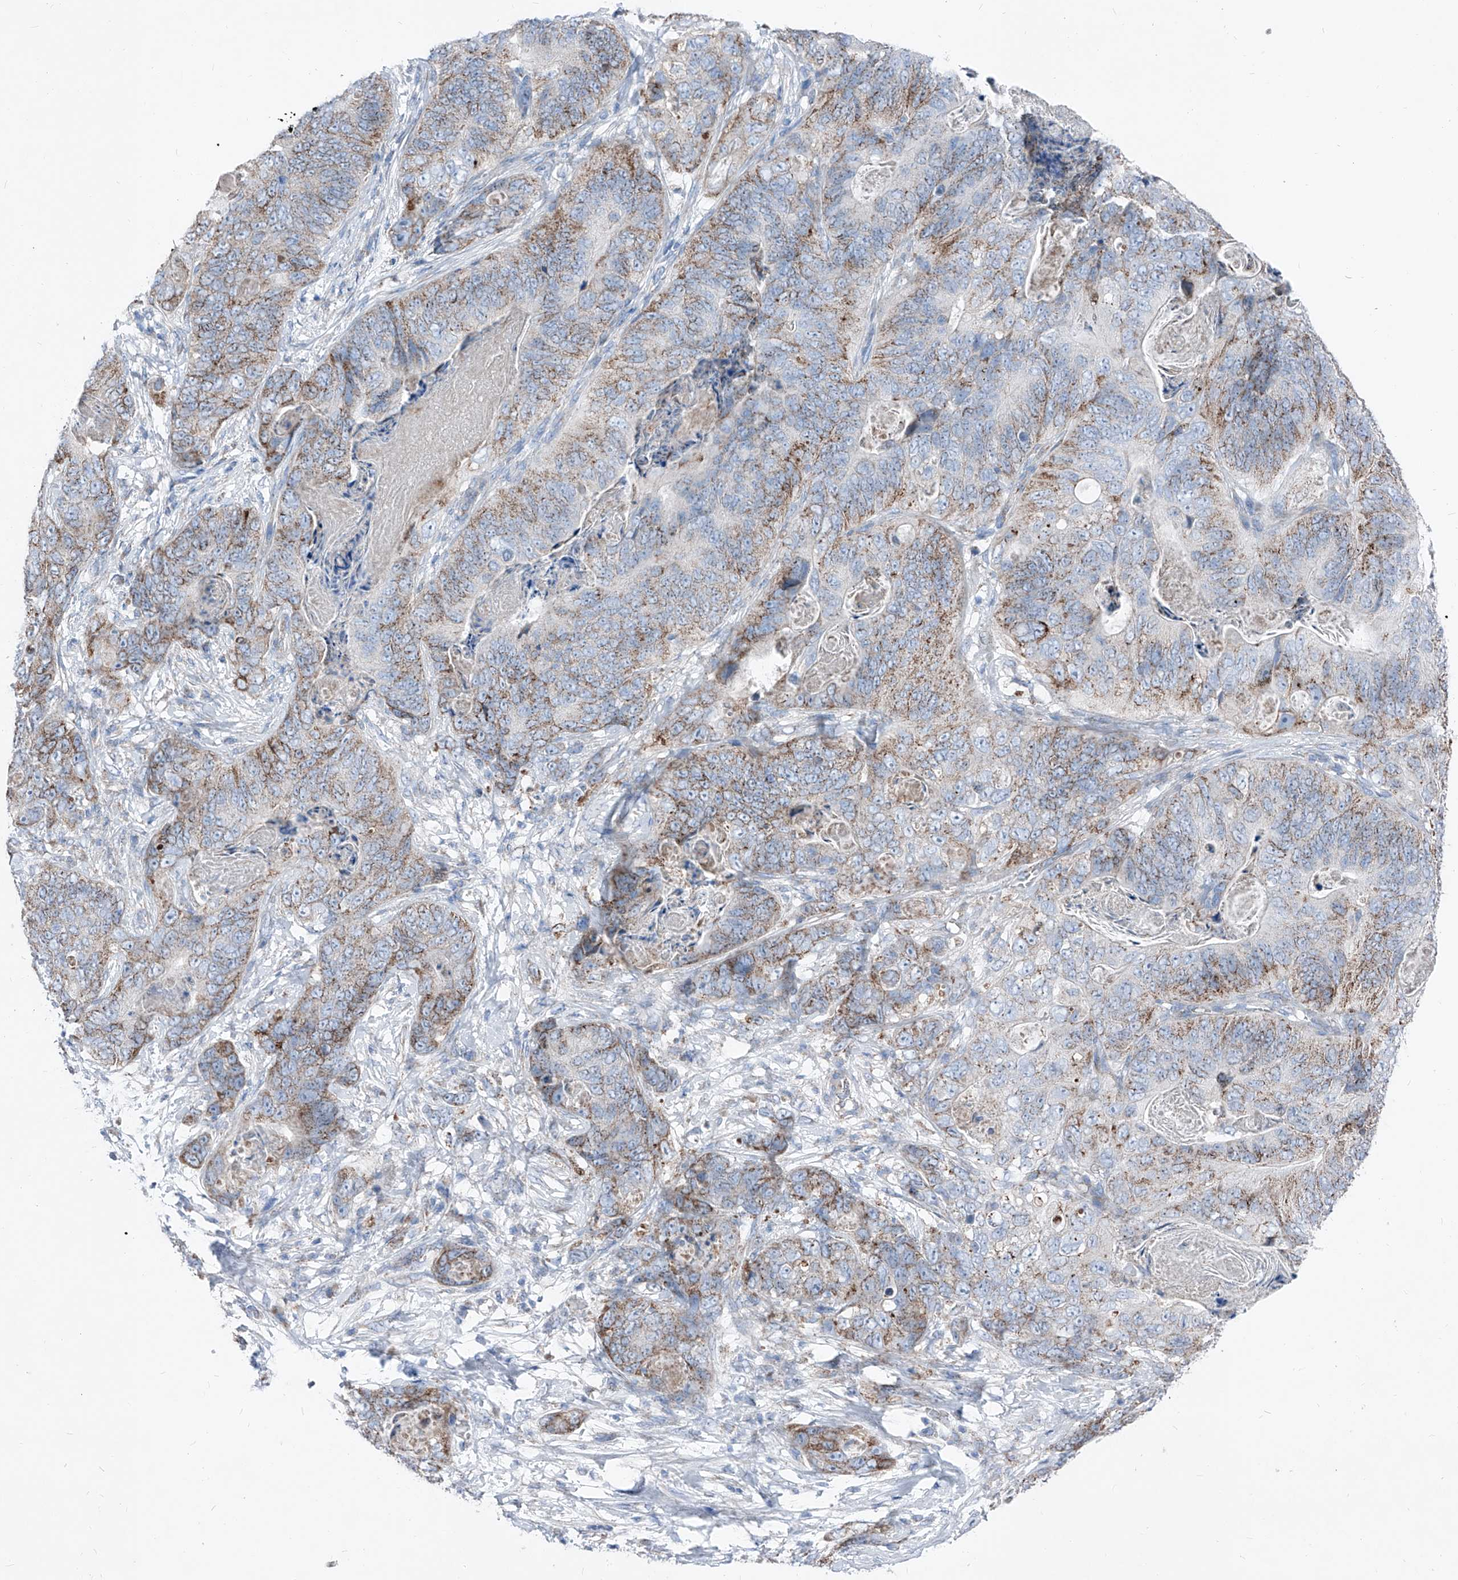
{"staining": {"intensity": "moderate", "quantity": "25%-75%", "location": "cytoplasmic/membranous"}, "tissue": "stomach cancer", "cell_type": "Tumor cells", "image_type": "cancer", "snomed": [{"axis": "morphology", "description": "Normal tissue, NOS"}, {"axis": "morphology", "description": "Adenocarcinoma, NOS"}, {"axis": "topography", "description": "Stomach"}], "caption": "Immunohistochemical staining of stomach adenocarcinoma displays moderate cytoplasmic/membranous protein positivity in approximately 25%-75% of tumor cells.", "gene": "AGPS", "patient": {"sex": "female", "age": 89}}